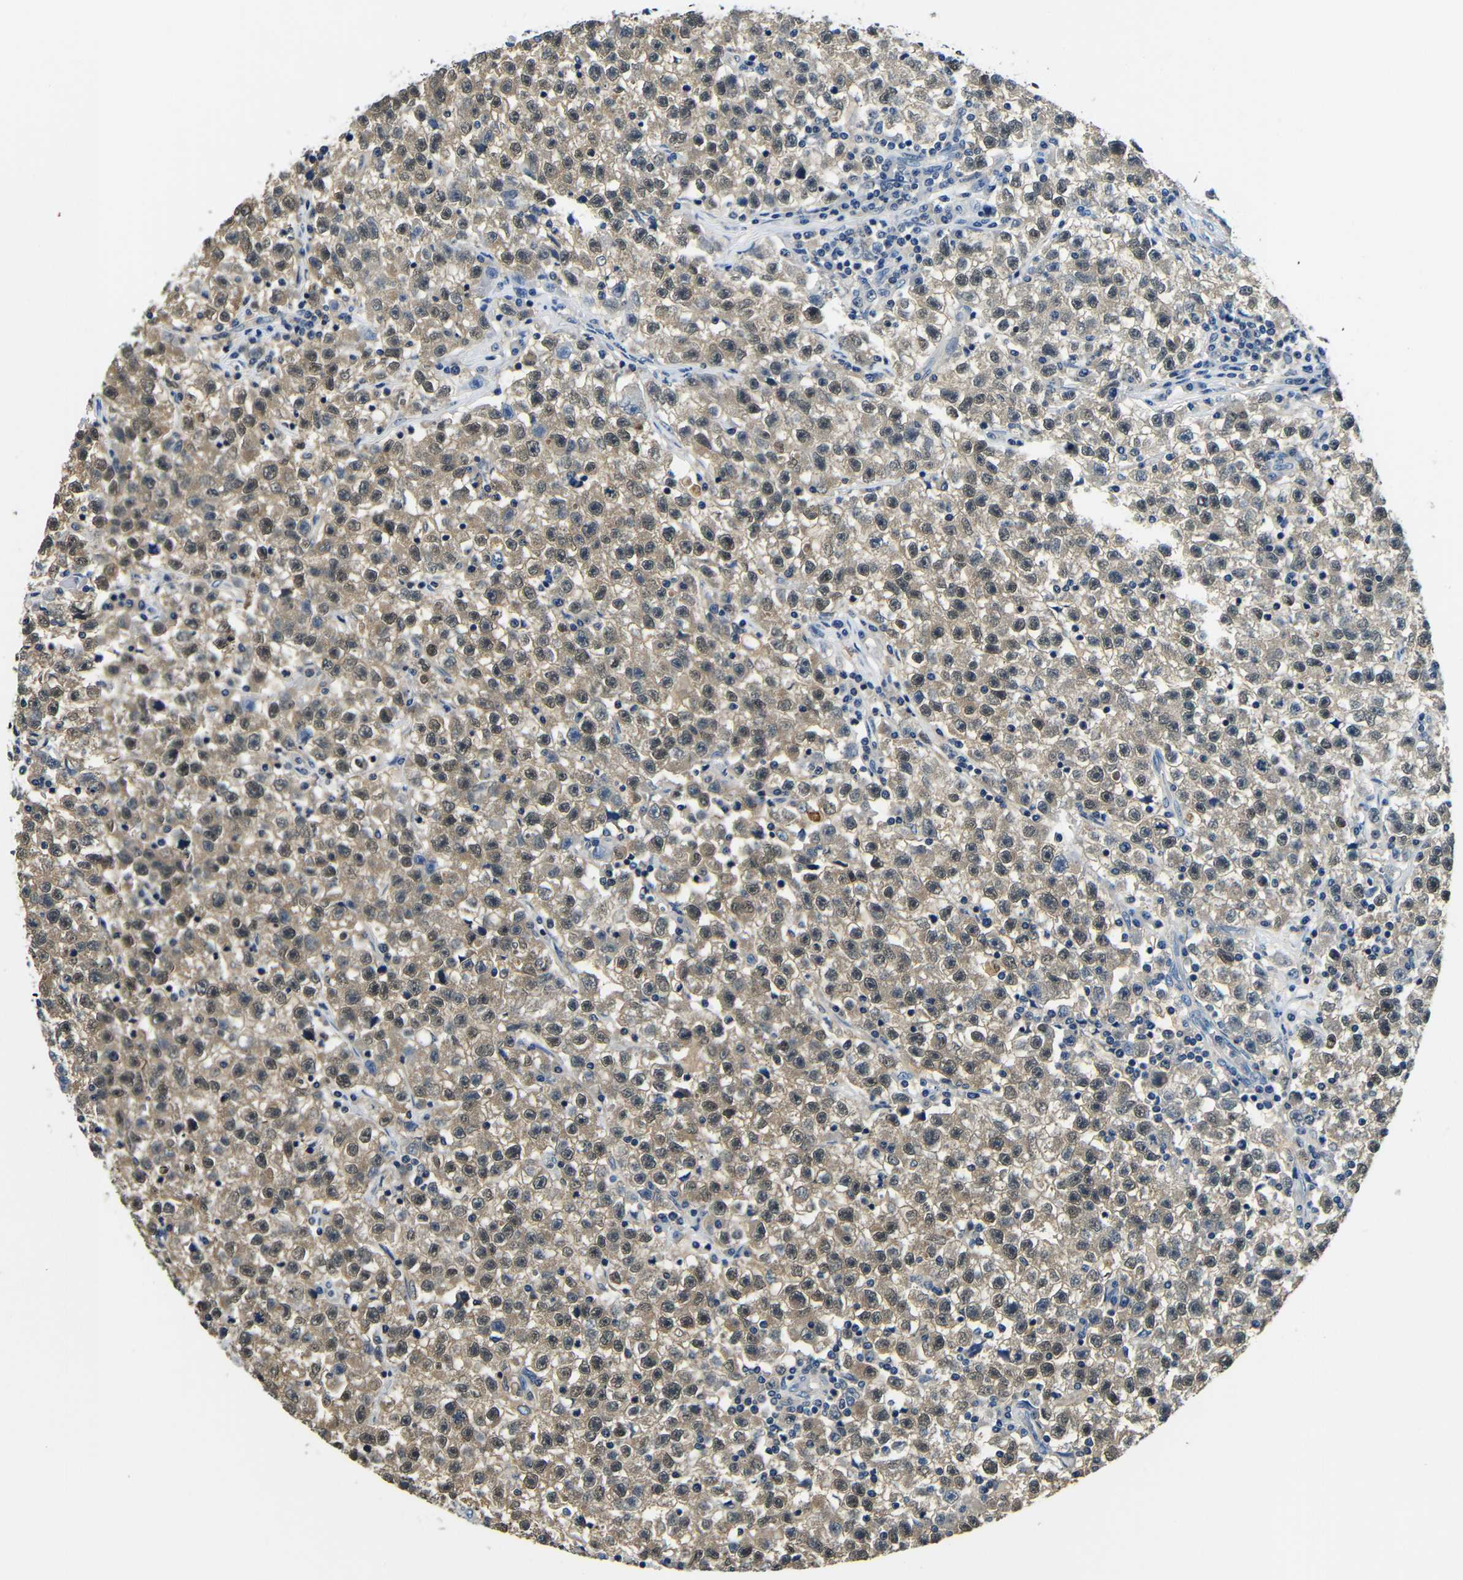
{"staining": {"intensity": "weak", "quantity": ">75%", "location": "cytoplasmic/membranous,nuclear"}, "tissue": "testis cancer", "cell_type": "Tumor cells", "image_type": "cancer", "snomed": [{"axis": "morphology", "description": "Seminoma, NOS"}, {"axis": "topography", "description": "Testis"}], "caption": "Protein staining of seminoma (testis) tissue displays weak cytoplasmic/membranous and nuclear staining in approximately >75% of tumor cells.", "gene": "ADAP1", "patient": {"sex": "male", "age": 22}}